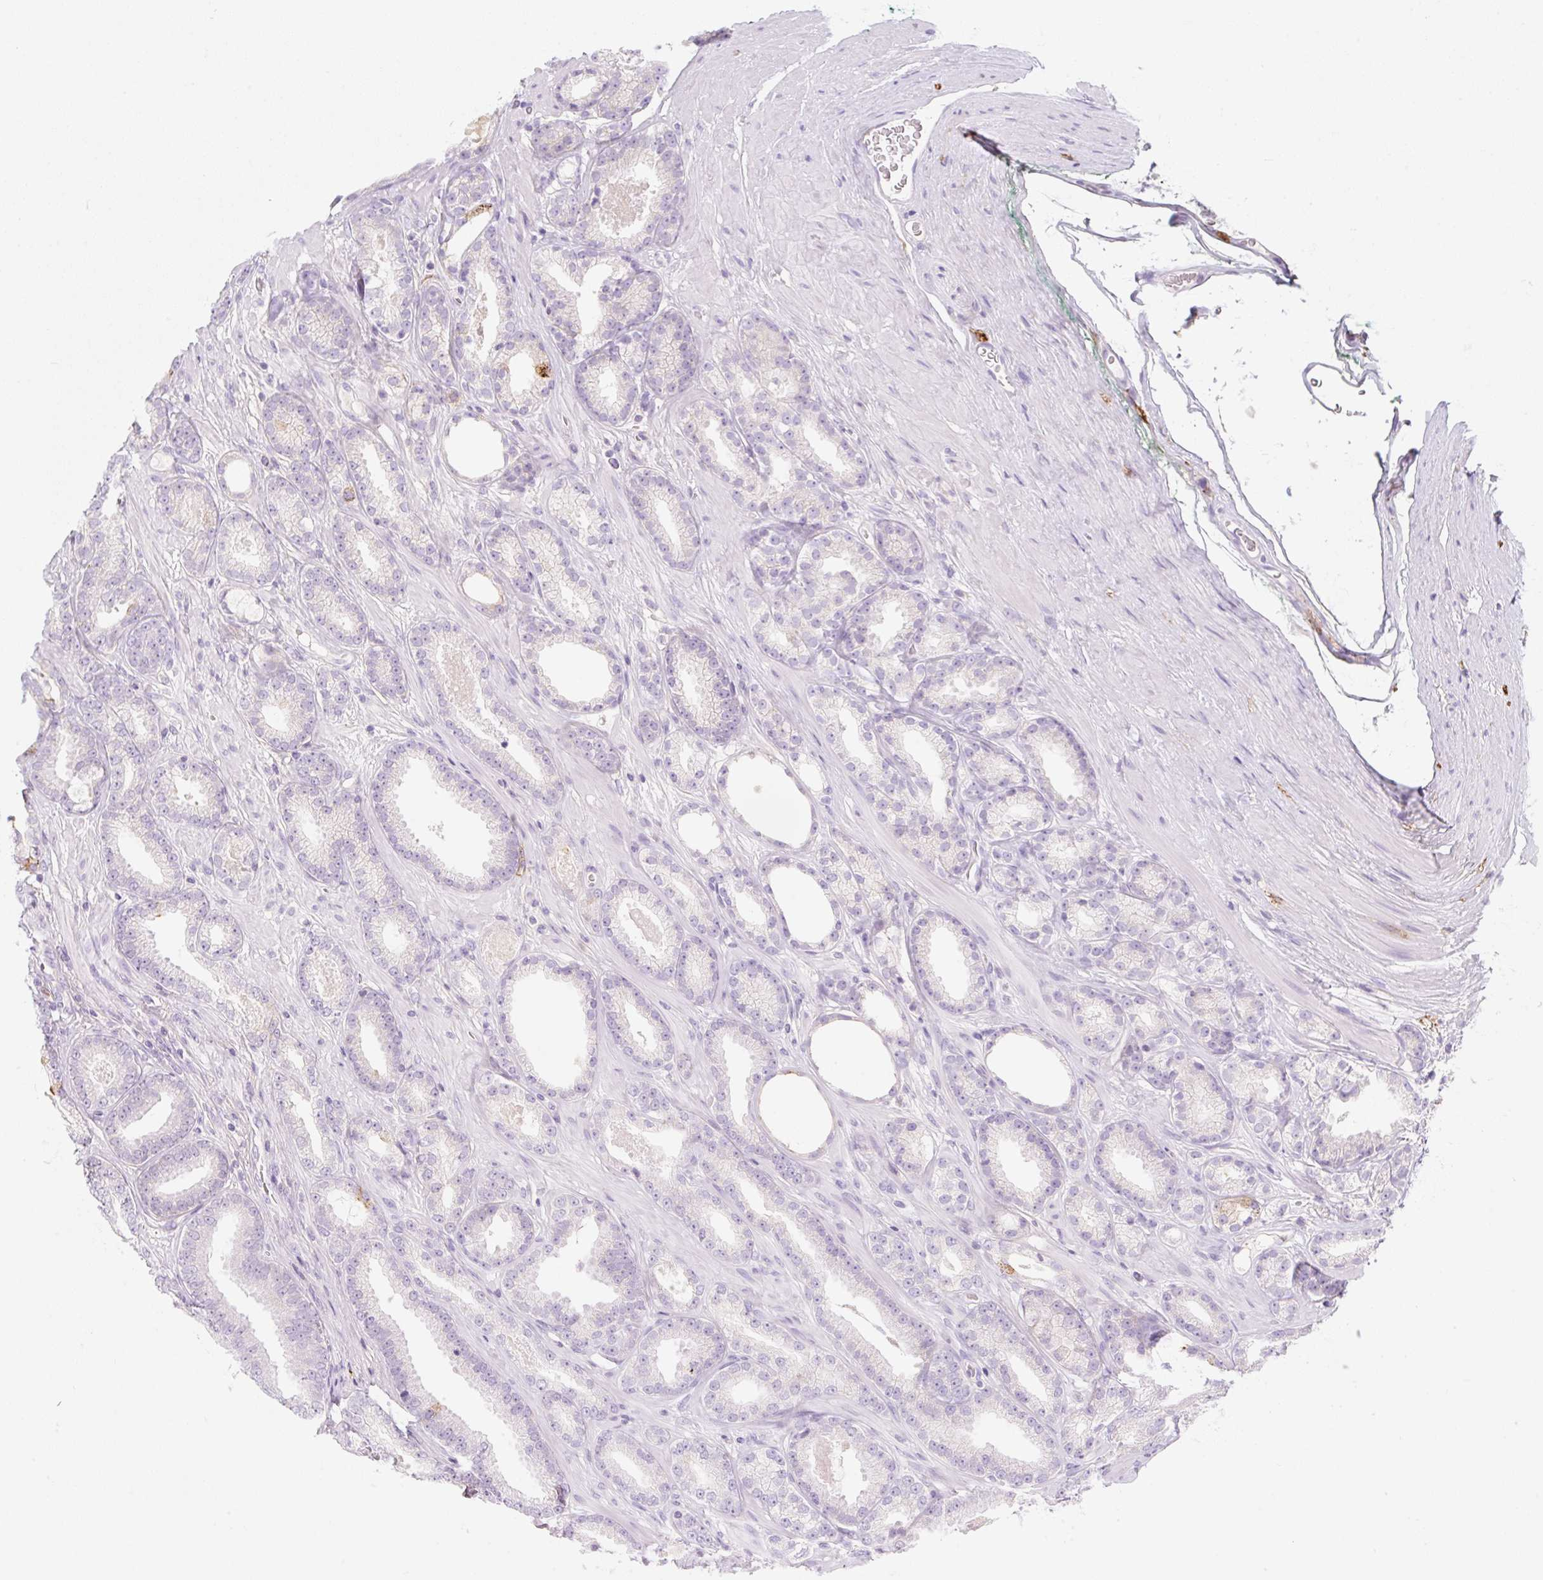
{"staining": {"intensity": "negative", "quantity": "none", "location": "none"}, "tissue": "prostate cancer", "cell_type": "Tumor cells", "image_type": "cancer", "snomed": [{"axis": "morphology", "description": "Adenocarcinoma, Low grade"}, {"axis": "topography", "description": "Prostate"}], "caption": "This photomicrograph is of prostate cancer (adenocarcinoma (low-grade)) stained with immunohistochemistry (IHC) to label a protein in brown with the nuclei are counter-stained blue. There is no expression in tumor cells. (Brightfield microscopy of DAB (3,3'-diaminobenzidine) IHC at high magnification).", "gene": "LYVE1", "patient": {"sex": "male", "age": 61}}